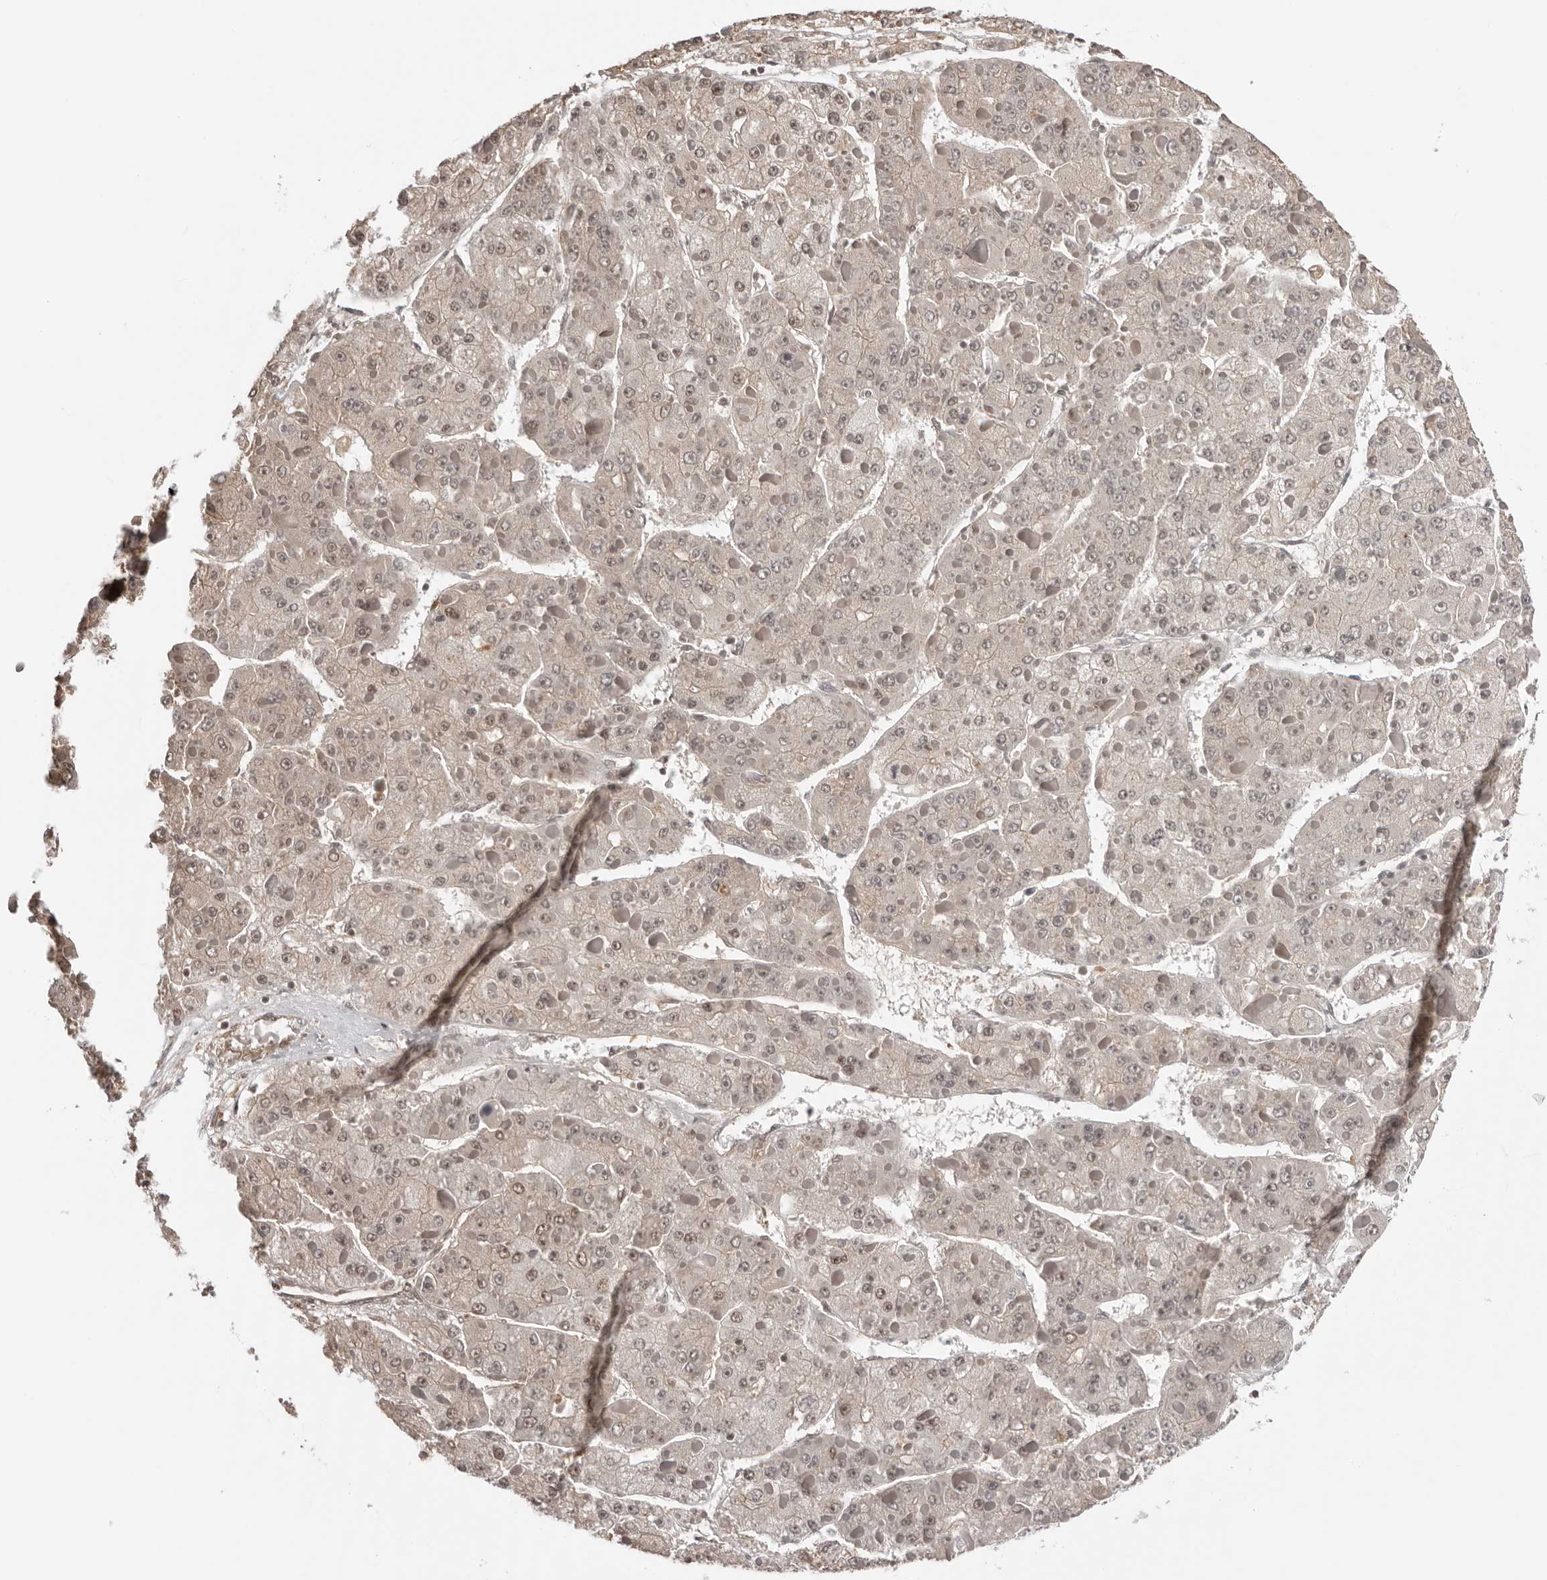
{"staining": {"intensity": "negative", "quantity": "none", "location": "none"}, "tissue": "liver cancer", "cell_type": "Tumor cells", "image_type": "cancer", "snomed": [{"axis": "morphology", "description": "Carcinoma, Hepatocellular, NOS"}, {"axis": "topography", "description": "Liver"}], "caption": "There is no significant positivity in tumor cells of hepatocellular carcinoma (liver).", "gene": "SDE2", "patient": {"sex": "female", "age": 73}}